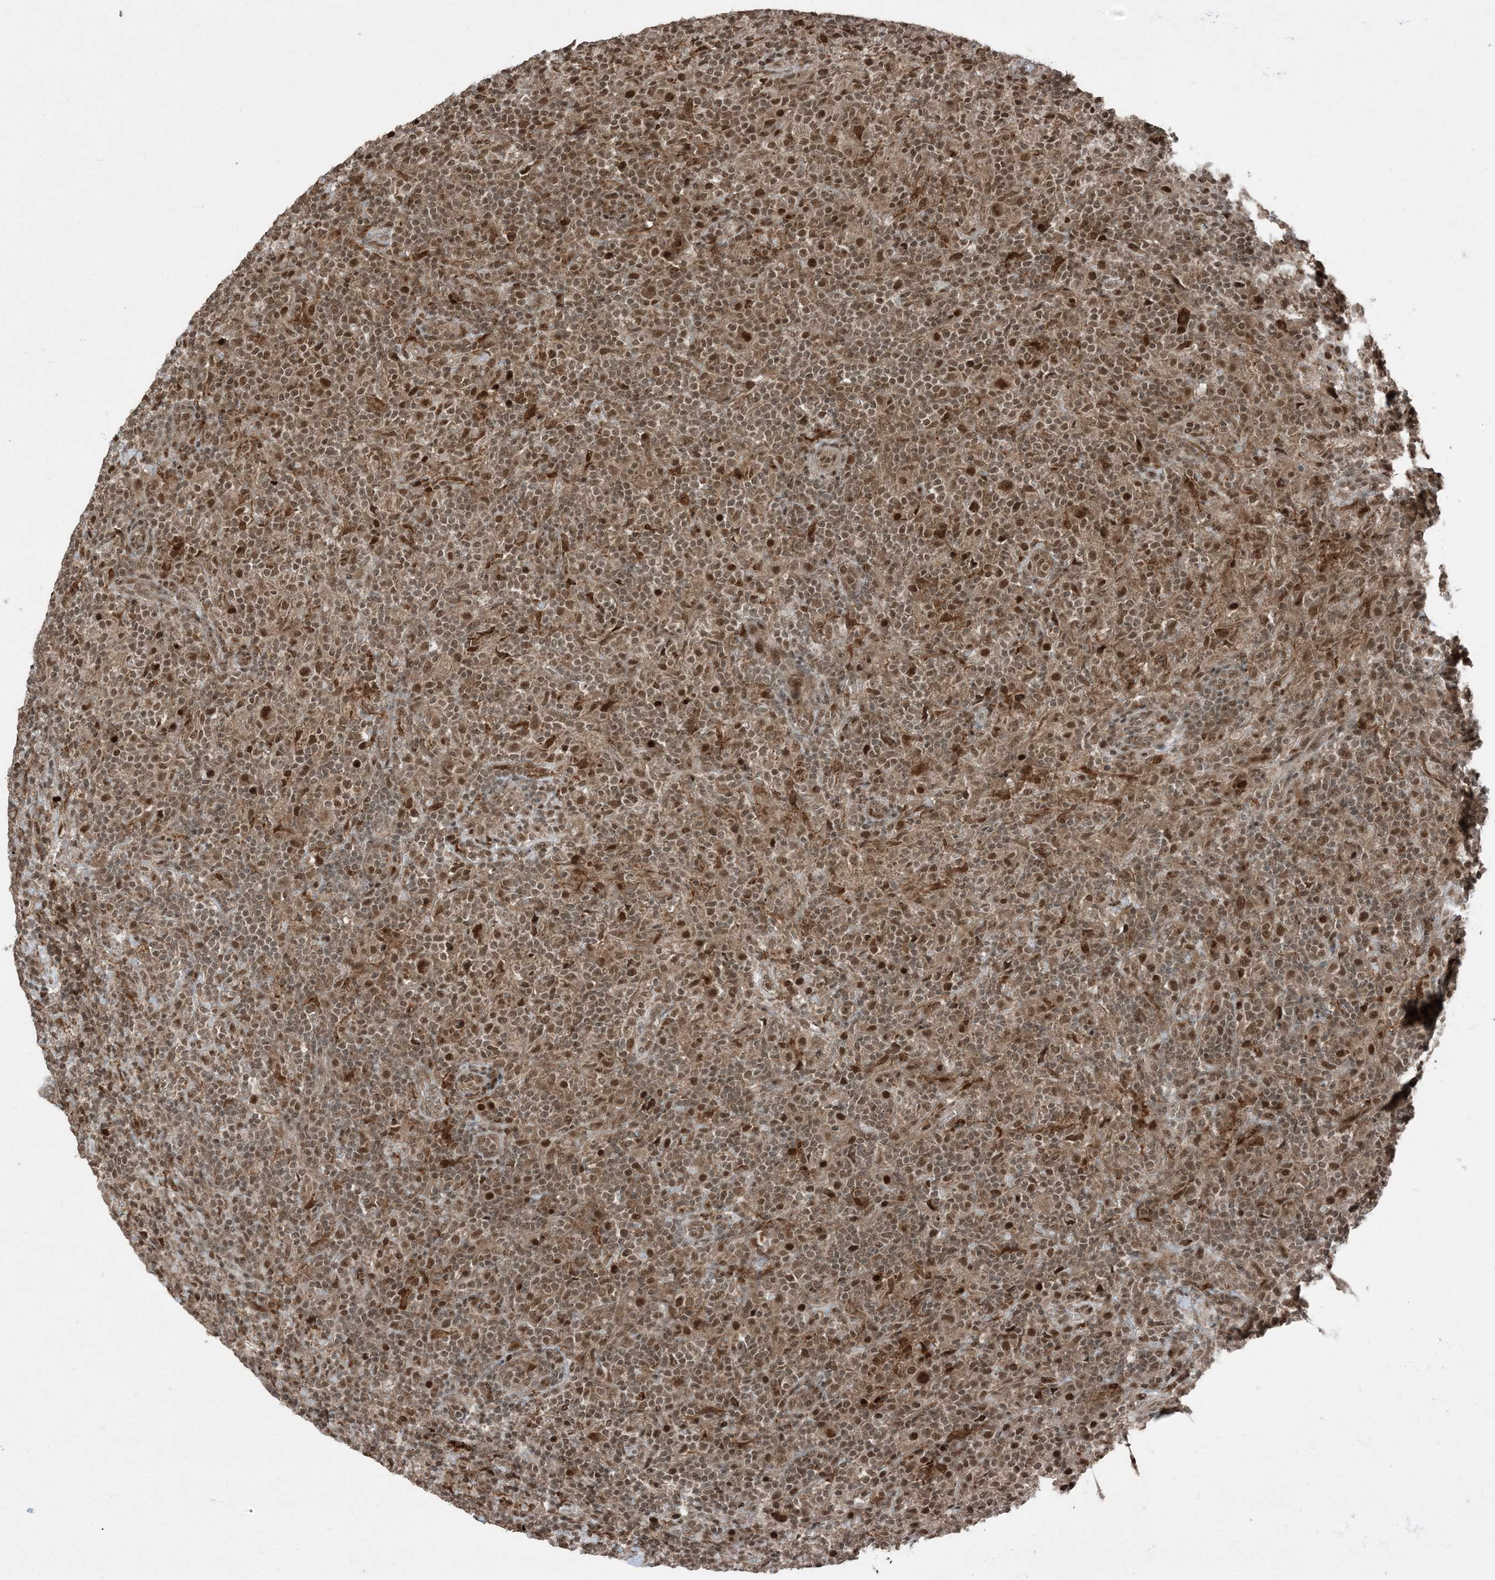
{"staining": {"intensity": "moderate", "quantity": ">75%", "location": "nuclear"}, "tissue": "lymphoma", "cell_type": "Tumor cells", "image_type": "cancer", "snomed": [{"axis": "morphology", "description": "Hodgkin's disease, NOS"}, {"axis": "topography", "description": "Lymph node"}], "caption": "Immunohistochemistry (IHC) micrograph of neoplastic tissue: Hodgkin's disease stained using immunohistochemistry (IHC) shows medium levels of moderate protein expression localized specifically in the nuclear of tumor cells, appearing as a nuclear brown color.", "gene": "TRAPPC12", "patient": {"sex": "male", "age": 70}}